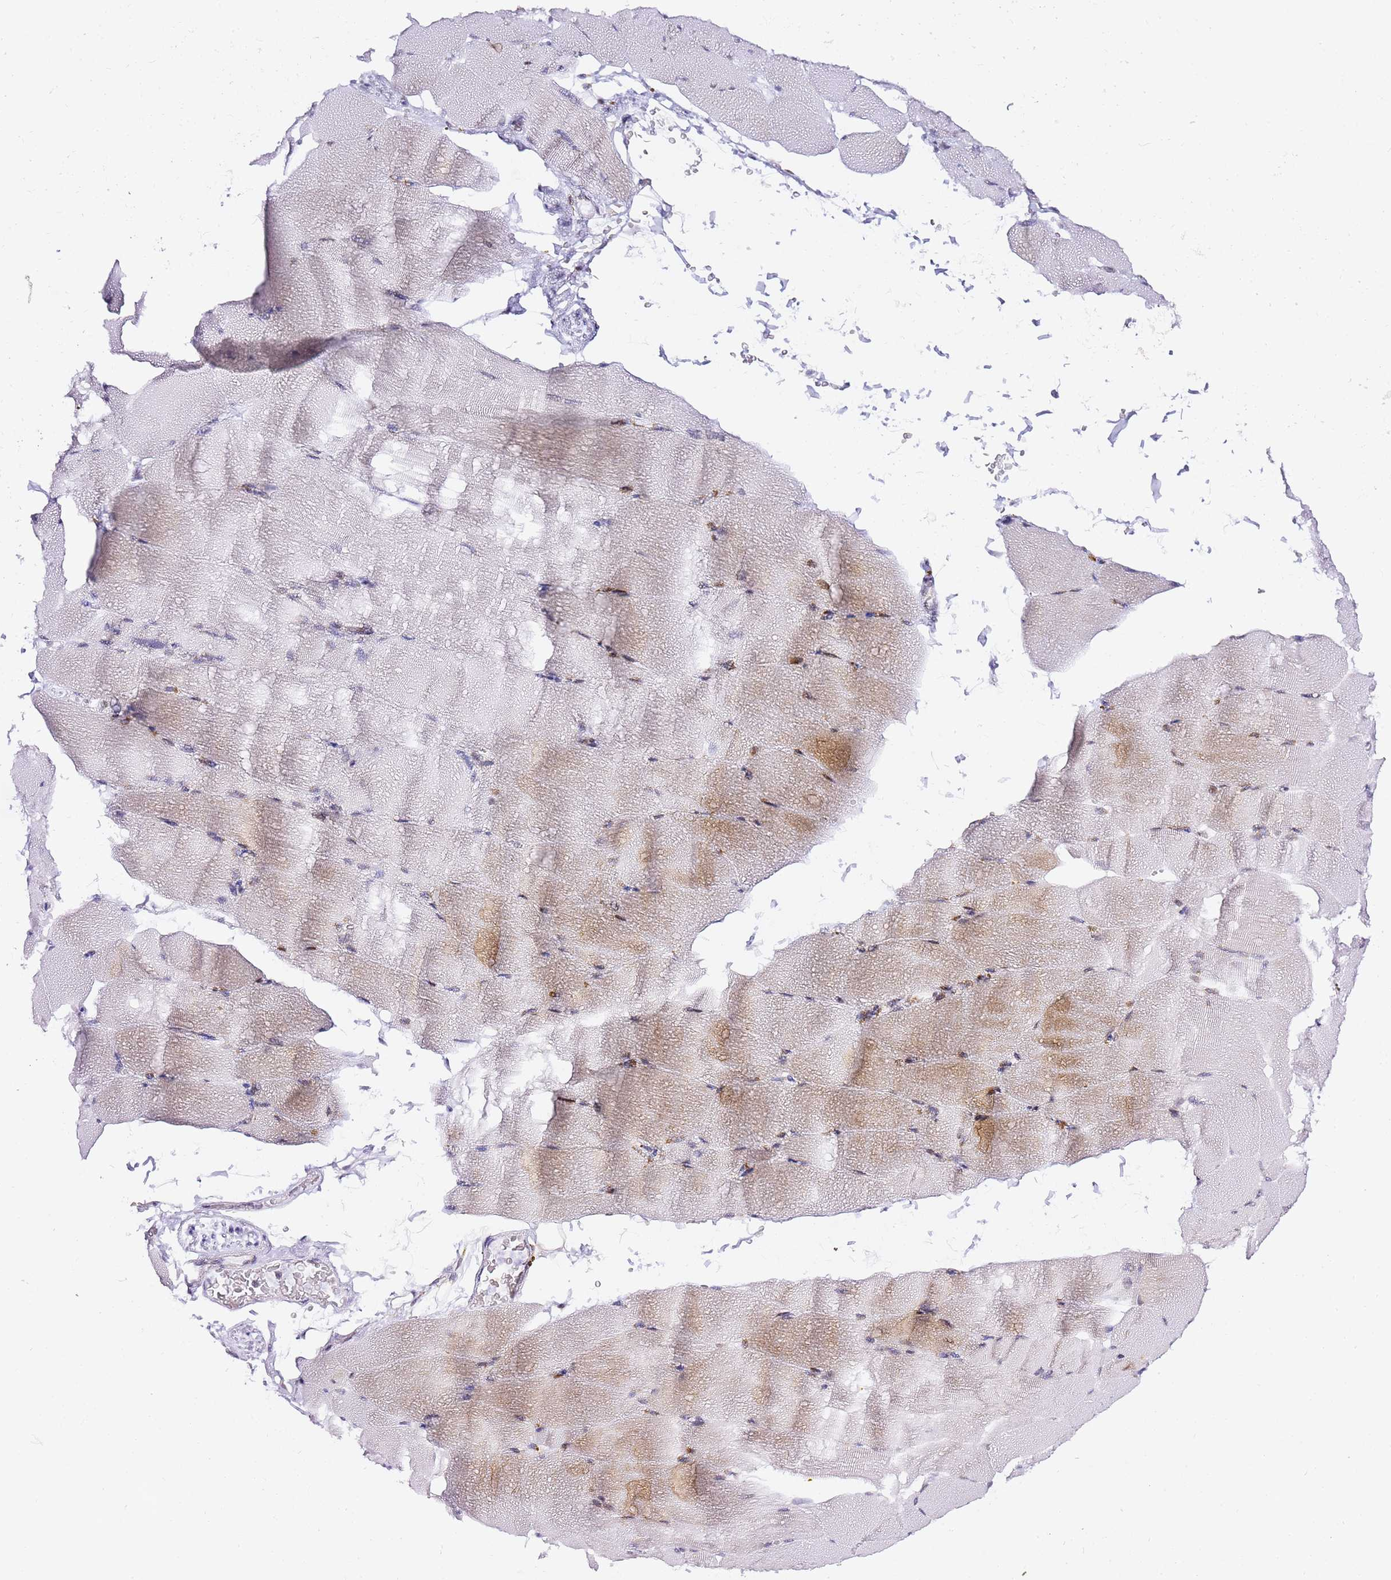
{"staining": {"intensity": "weak", "quantity": "<25%", "location": "cytoplasmic/membranous"}, "tissue": "skeletal muscle", "cell_type": "Myocytes", "image_type": "normal", "snomed": [{"axis": "morphology", "description": "Normal tissue, NOS"}, {"axis": "topography", "description": "Skeletal muscle"}, {"axis": "topography", "description": "Parathyroid gland"}], "caption": "Immunohistochemistry (IHC) micrograph of benign skeletal muscle: human skeletal muscle stained with DAB exhibits no significant protein positivity in myocytes.", "gene": "GBP2", "patient": {"sex": "female", "age": 37}}